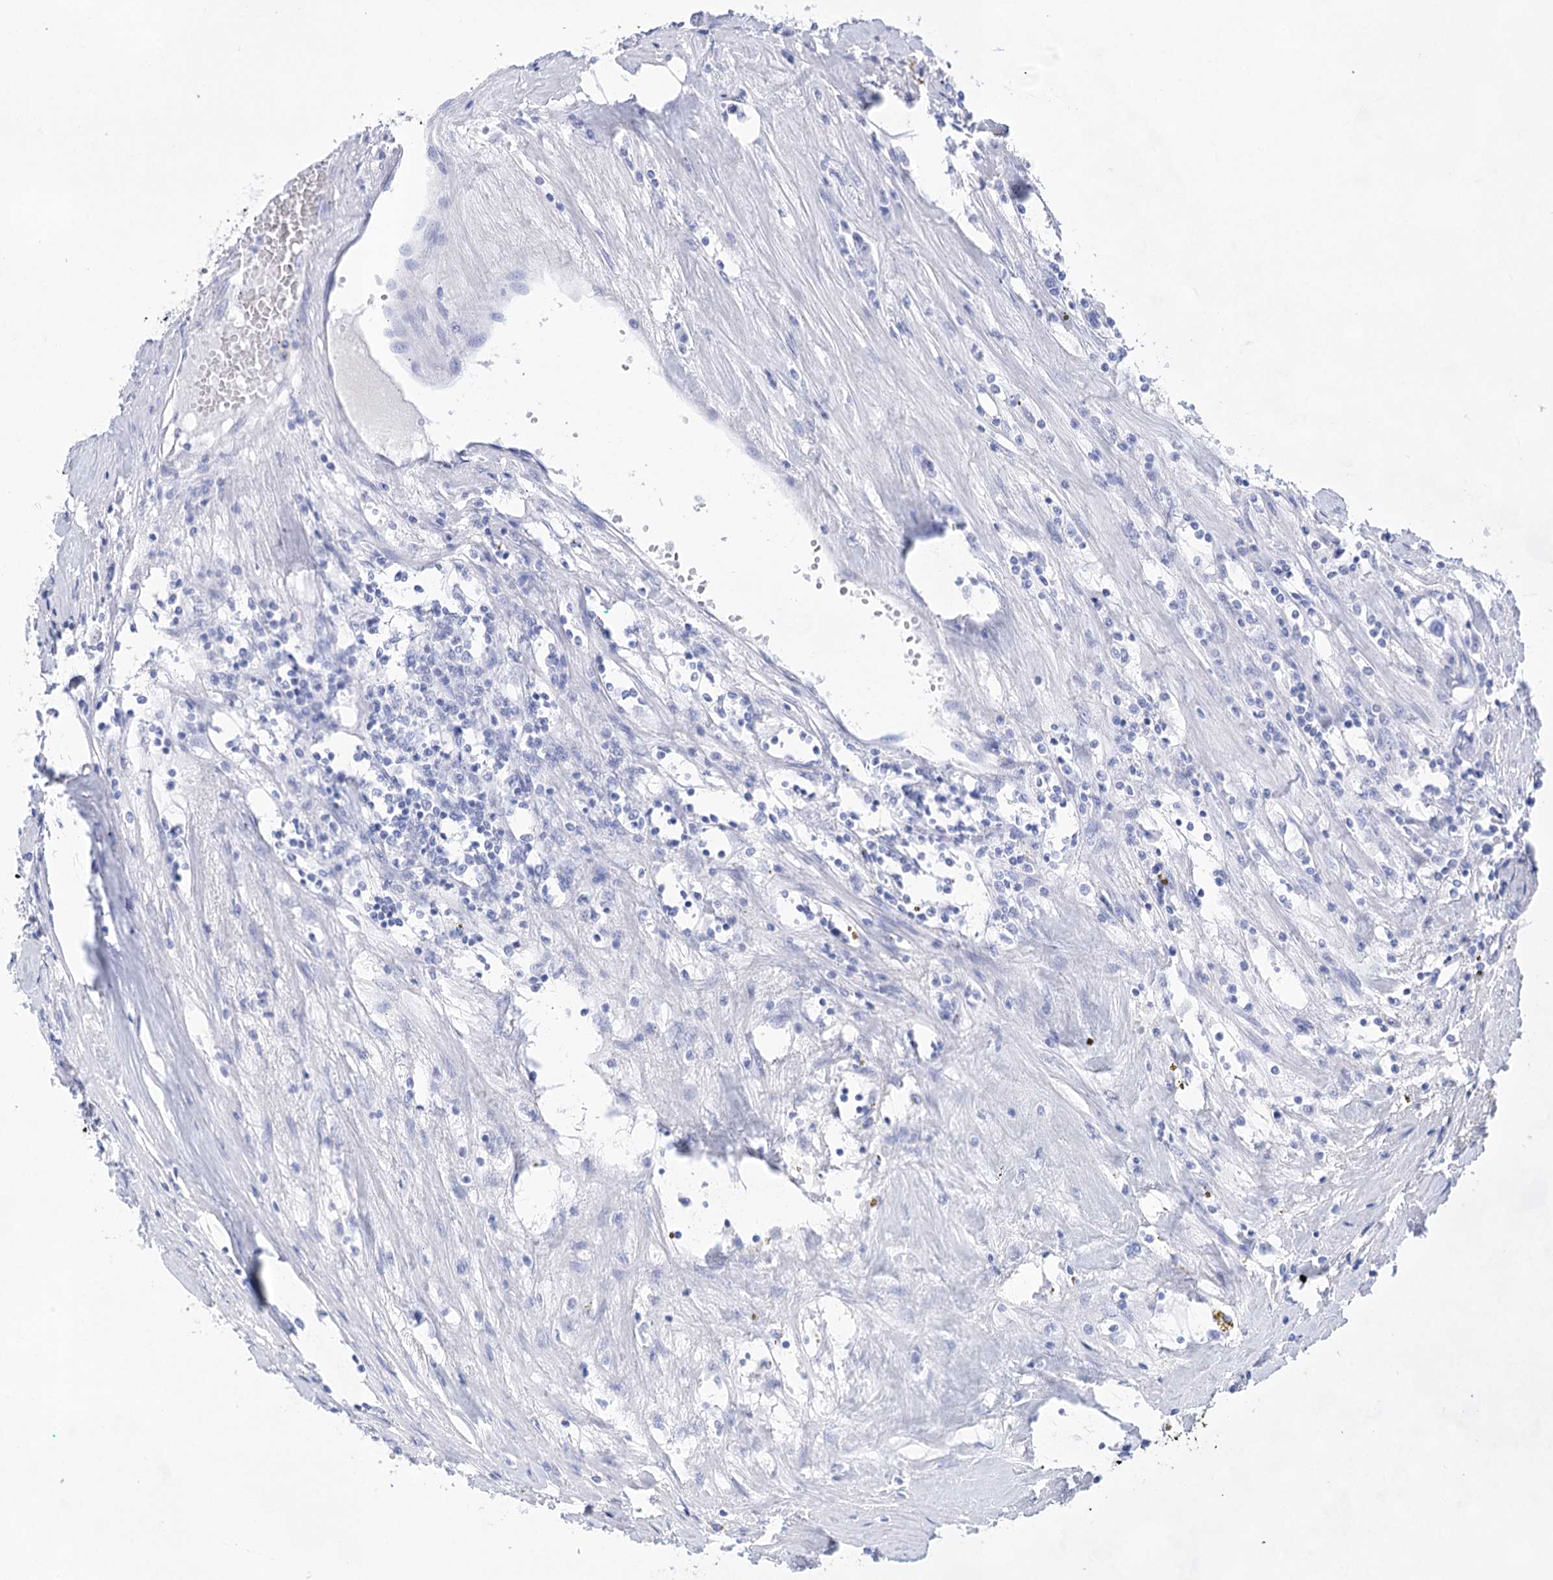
{"staining": {"intensity": "negative", "quantity": "none", "location": "none"}, "tissue": "renal cancer", "cell_type": "Tumor cells", "image_type": "cancer", "snomed": [{"axis": "morphology", "description": "Adenocarcinoma, NOS"}, {"axis": "topography", "description": "Kidney"}], "caption": "This is an immunohistochemistry histopathology image of renal cancer. There is no staining in tumor cells.", "gene": "LALBA", "patient": {"sex": "male", "age": 56}}